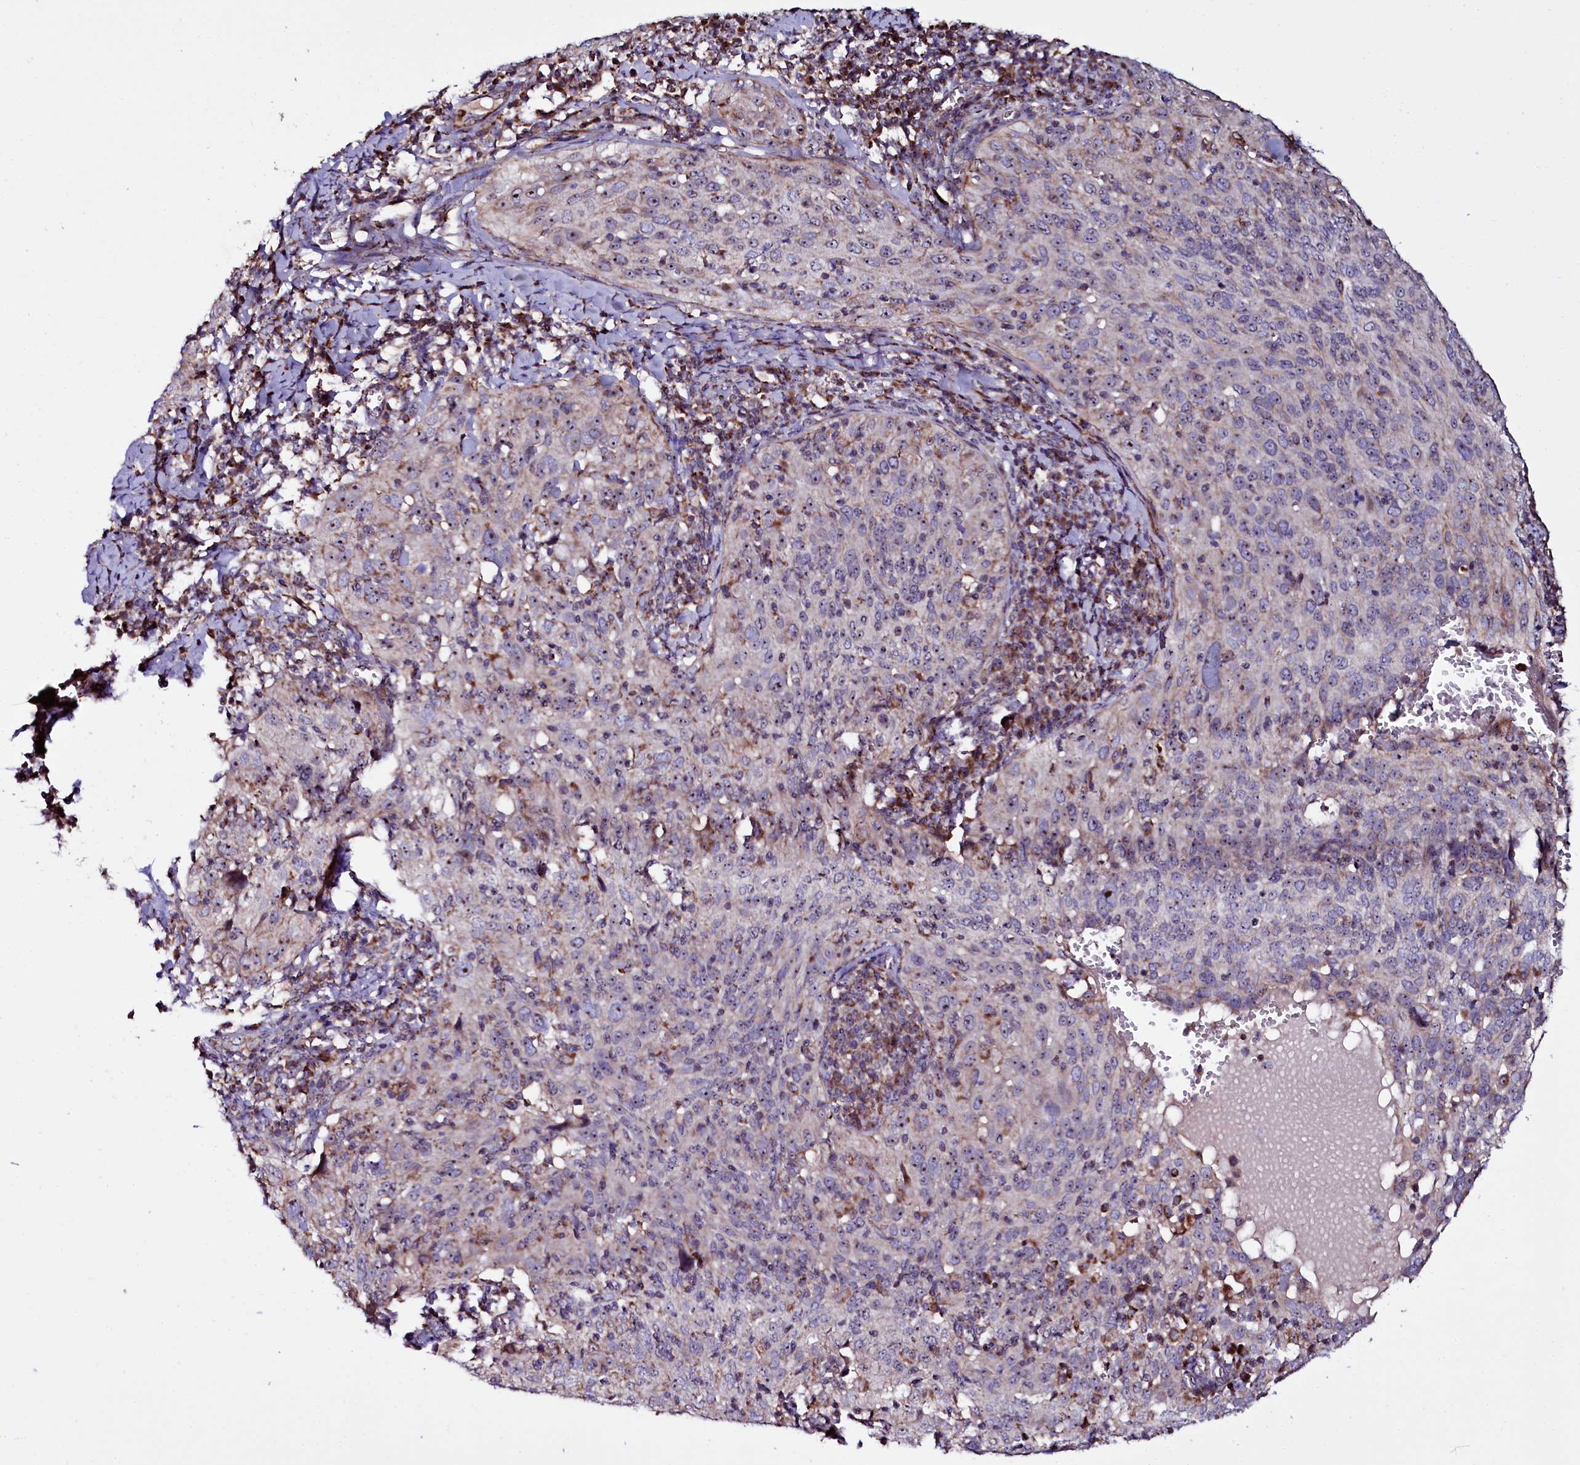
{"staining": {"intensity": "weak", "quantity": "<25%", "location": "cytoplasmic/membranous"}, "tissue": "cervical cancer", "cell_type": "Tumor cells", "image_type": "cancer", "snomed": [{"axis": "morphology", "description": "Squamous cell carcinoma, NOS"}, {"axis": "topography", "description": "Cervix"}], "caption": "Immunohistochemistry photomicrograph of neoplastic tissue: human cervical cancer (squamous cell carcinoma) stained with DAB (3,3'-diaminobenzidine) exhibits no significant protein positivity in tumor cells. Brightfield microscopy of immunohistochemistry stained with DAB (3,3'-diaminobenzidine) (brown) and hematoxylin (blue), captured at high magnification.", "gene": "NAA80", "patient": {"sex": "female", "age": 31}}